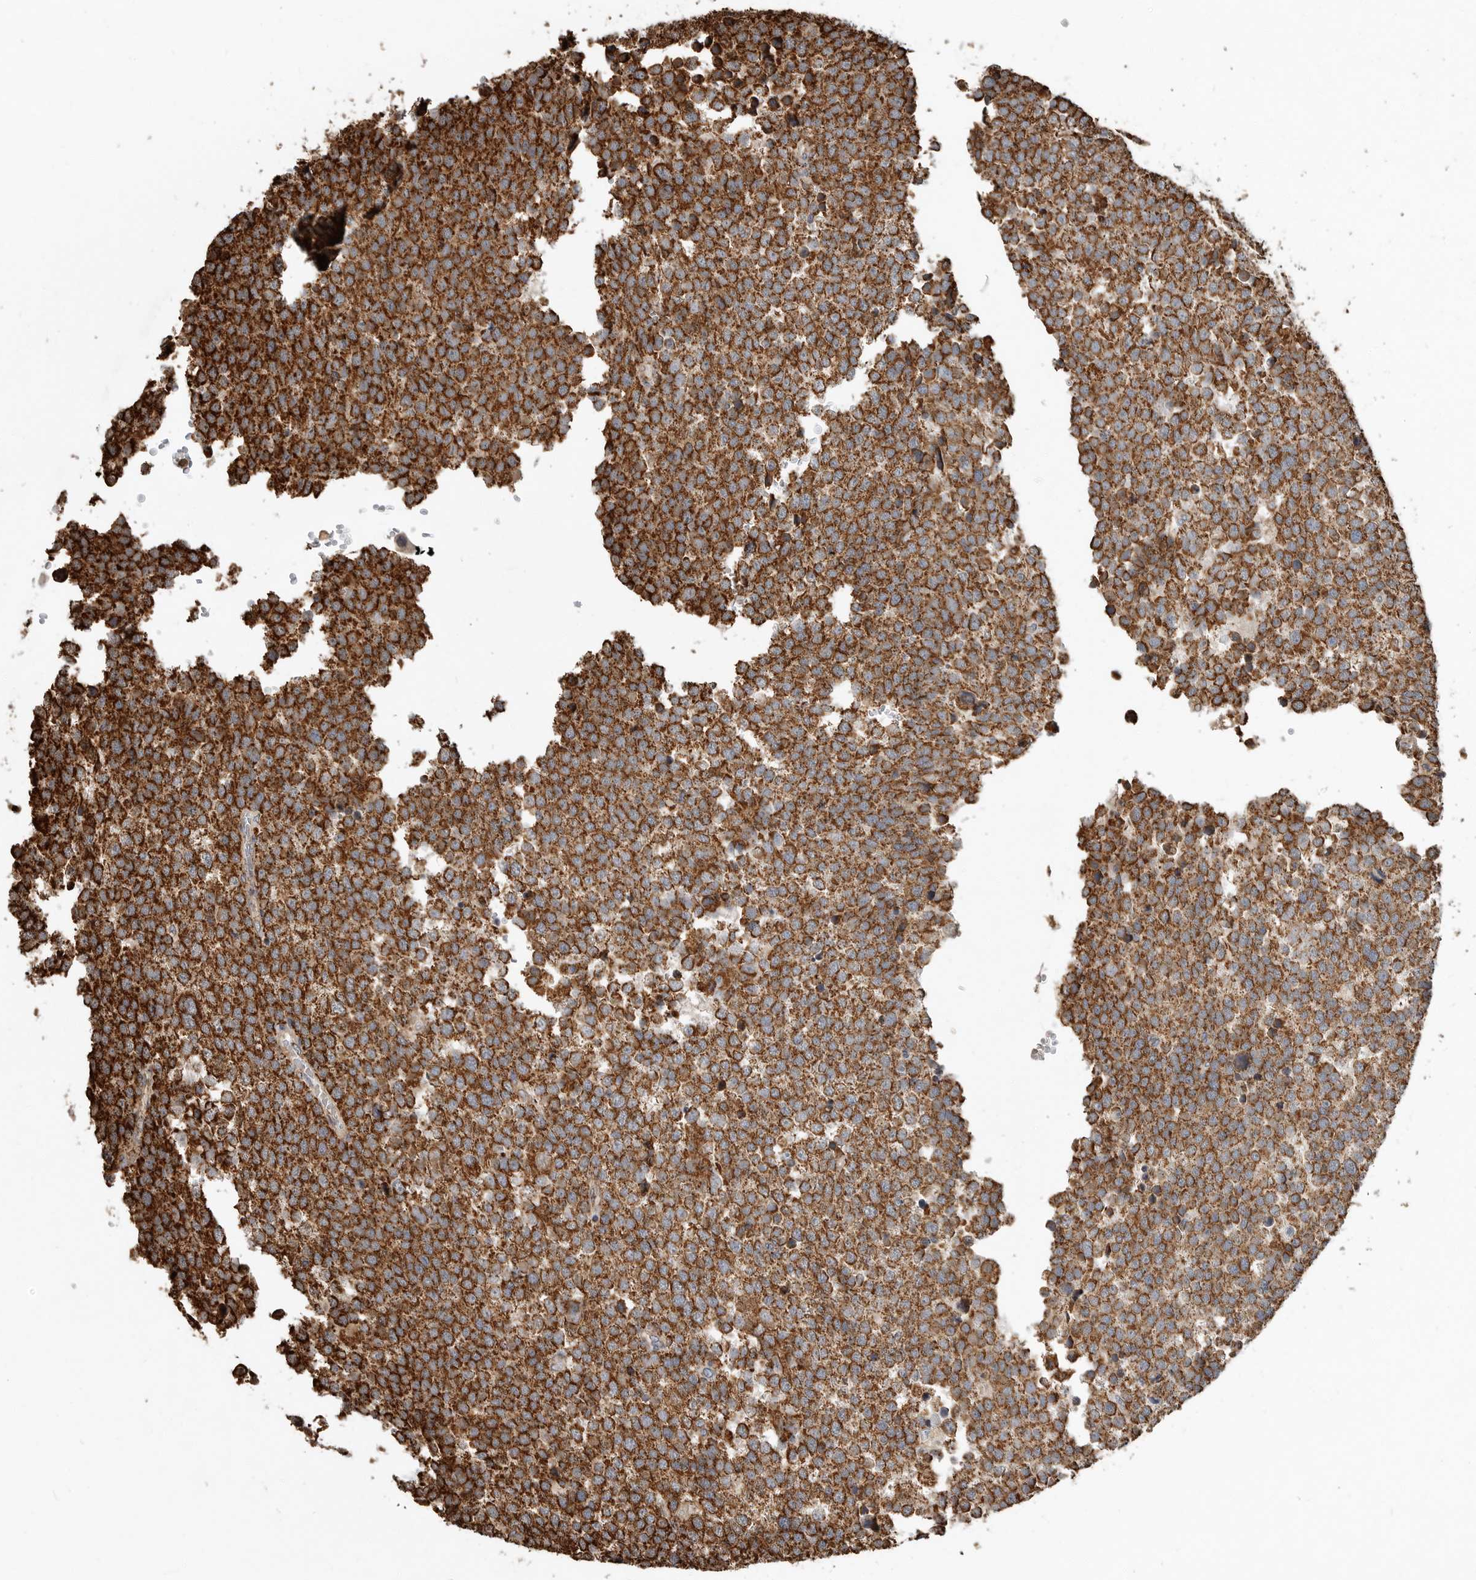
{"staining": {"intensity": "strong", "quantity": ">75%", "location": "cytoplasmic/membranous"}, "tissue": "testis cancer", "cell_type": "Tumor cells", "image_type": "cancer", "snomed": [{"axis": "morphology", "description": "Seminoma, NOS"}, {"axis": "topography", "description": "Testis"}], "caption": "Tumor cells show high levels of strong cytoplasmic/membranous expression in about >75% of cells in testis cancer.", "gene": "GCNT2", "patient": {"sex": "male", "age": 71}}